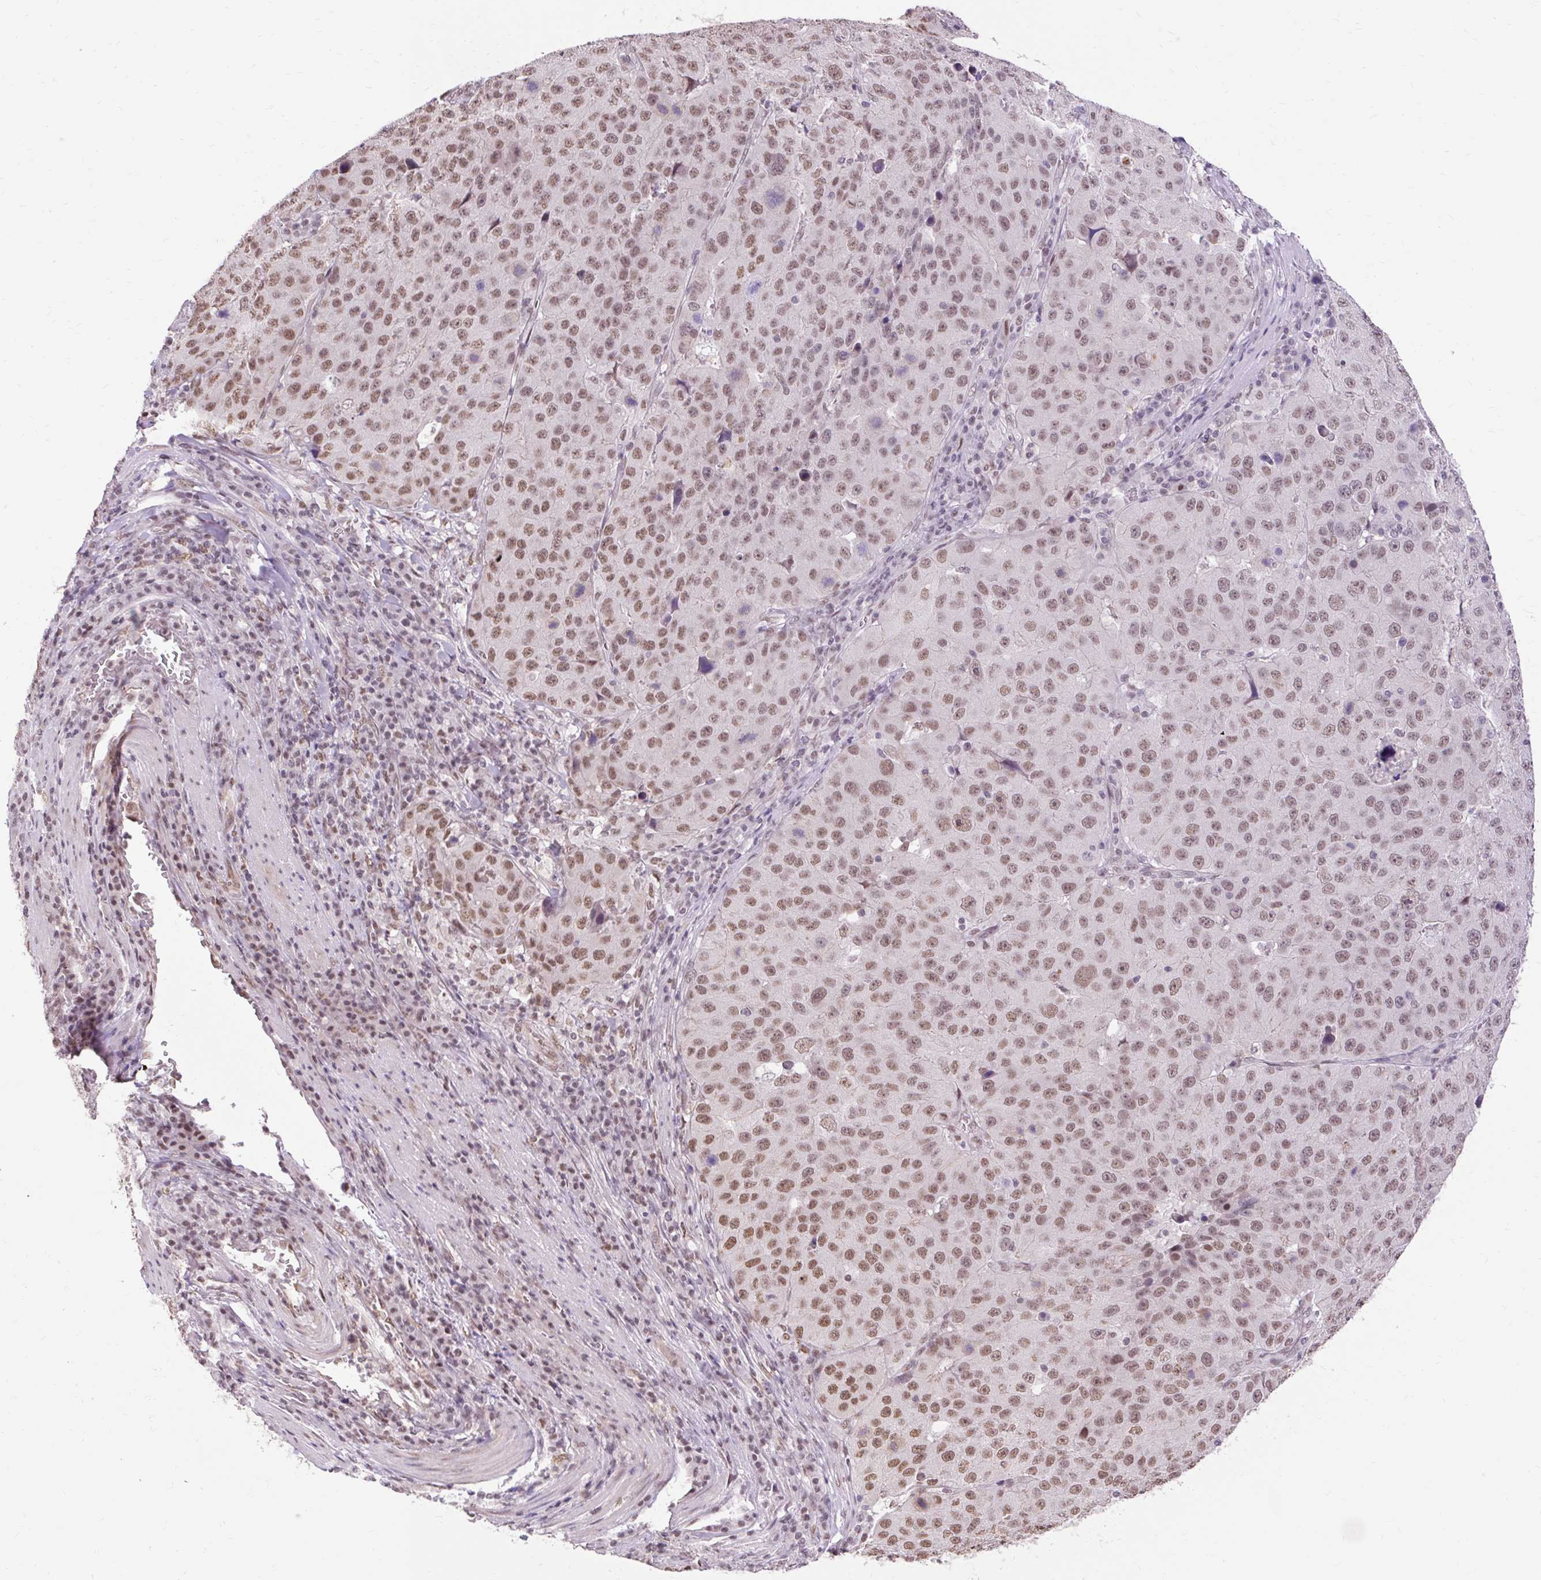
{"staining": {"intensity": "moderate", "quantity": ">75%", "location": "nuclear"}, "tissue": "stomach cancer", "cell_type": "Tumor cells", "image_type": "cancer", "snomed": [{"axis": "morphology", "description": "Adenocarcinoma, NOS"}, {"axis": "topography", "description": "Stomach"}], "caption": "Immunohistochemical staining of adenocarcinoma (stomach) demonstrates moderate nuclear protein expression in approximately >75% of tumor cells.", "gene": "NPIPB12", "patient": {"sex": "male", "age": 71}}